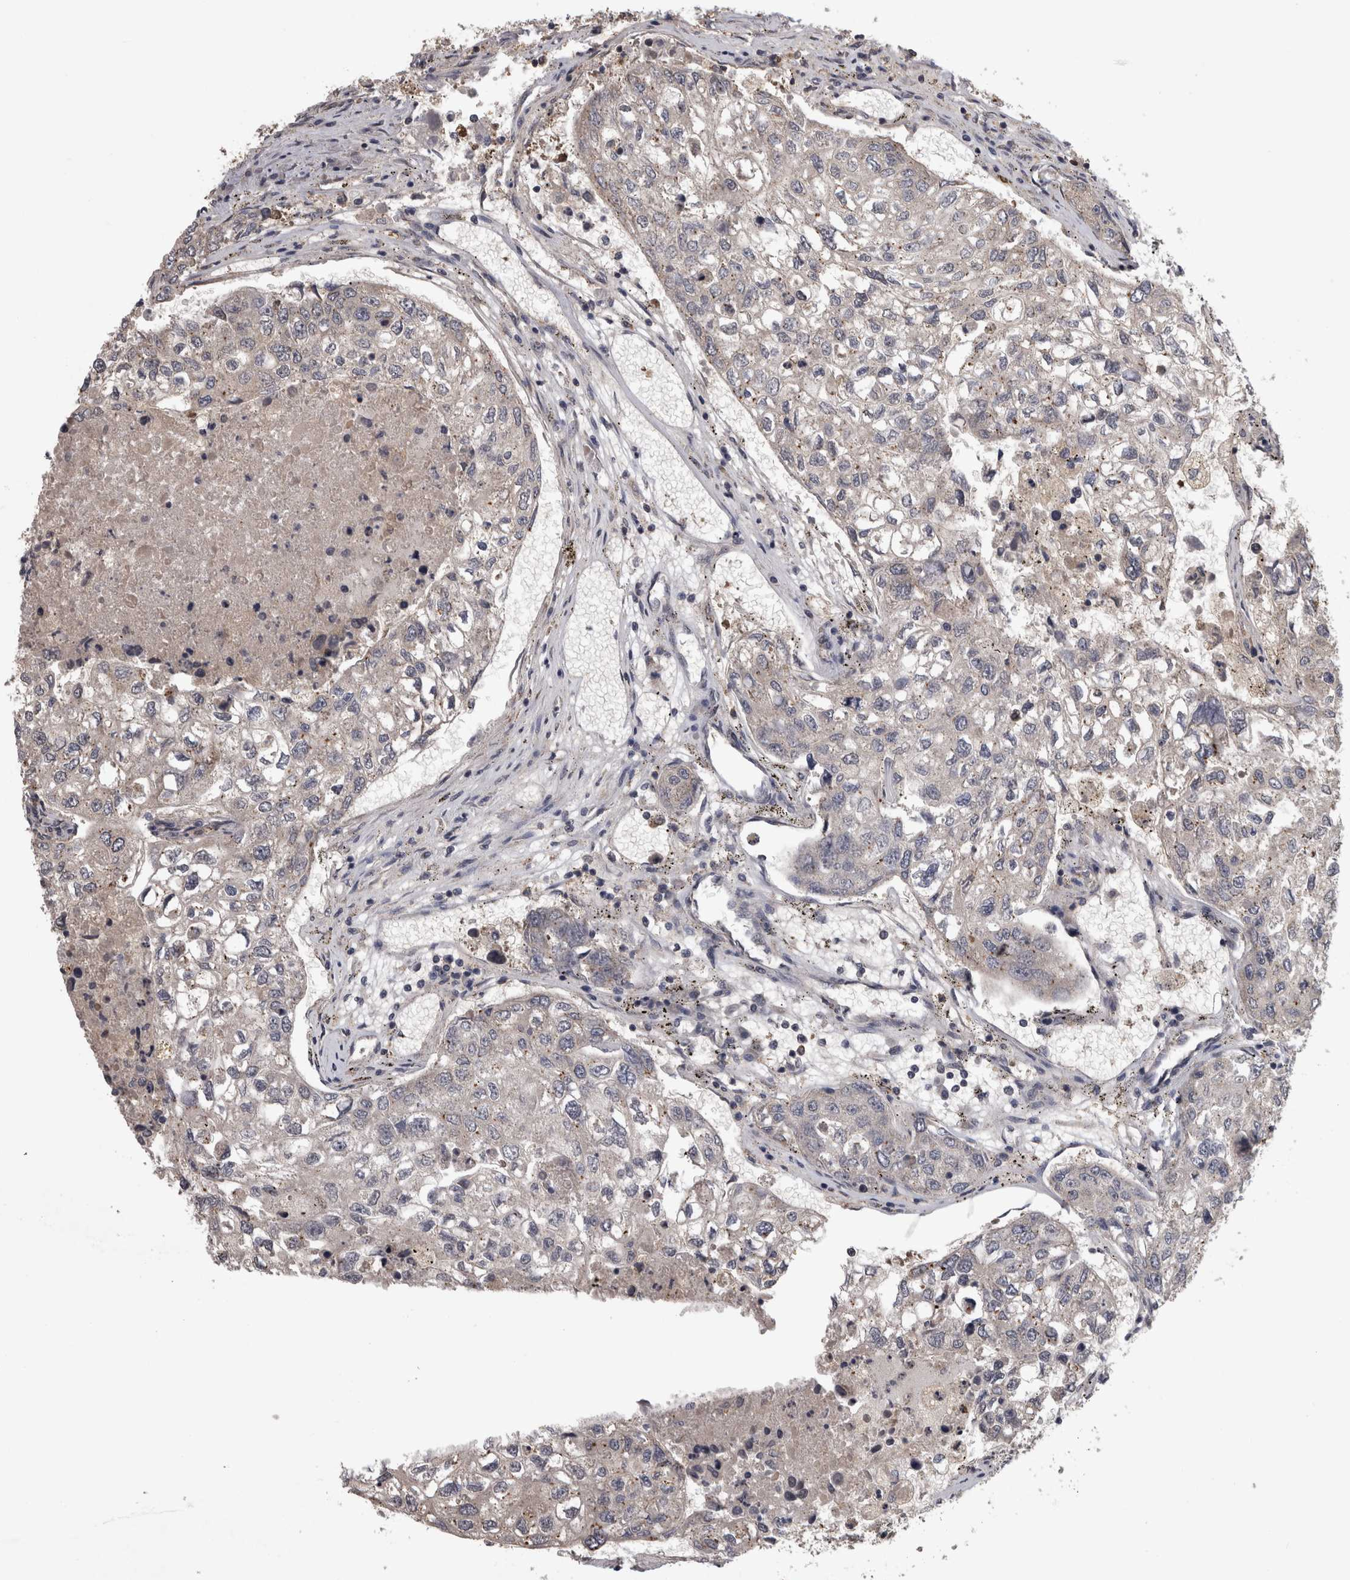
{"staining": {"intensity": "weak", "quantity": "<25%", "location": "cytoplasmic/membranous"}, "tissue": "urothelial cancer", "cell_type": "Tumor cells", "image_type": "cancer", "snomed": [{"axis": "morphology", "description": "Urothelial carcinoma, High grade"}, {"axis": "topography", "description": "Lymph node"}, {"axis": "topography", "description": "Urinary bladder"}], "caption": "DAB (3,3'-diaminobenzidine) immunohistochemical staining of human urothelial carcinoma (high-grade) reveals no significant staining in tumor cells.", "gene": "APRT", "patient": {"sex": "male", "age": 51}}